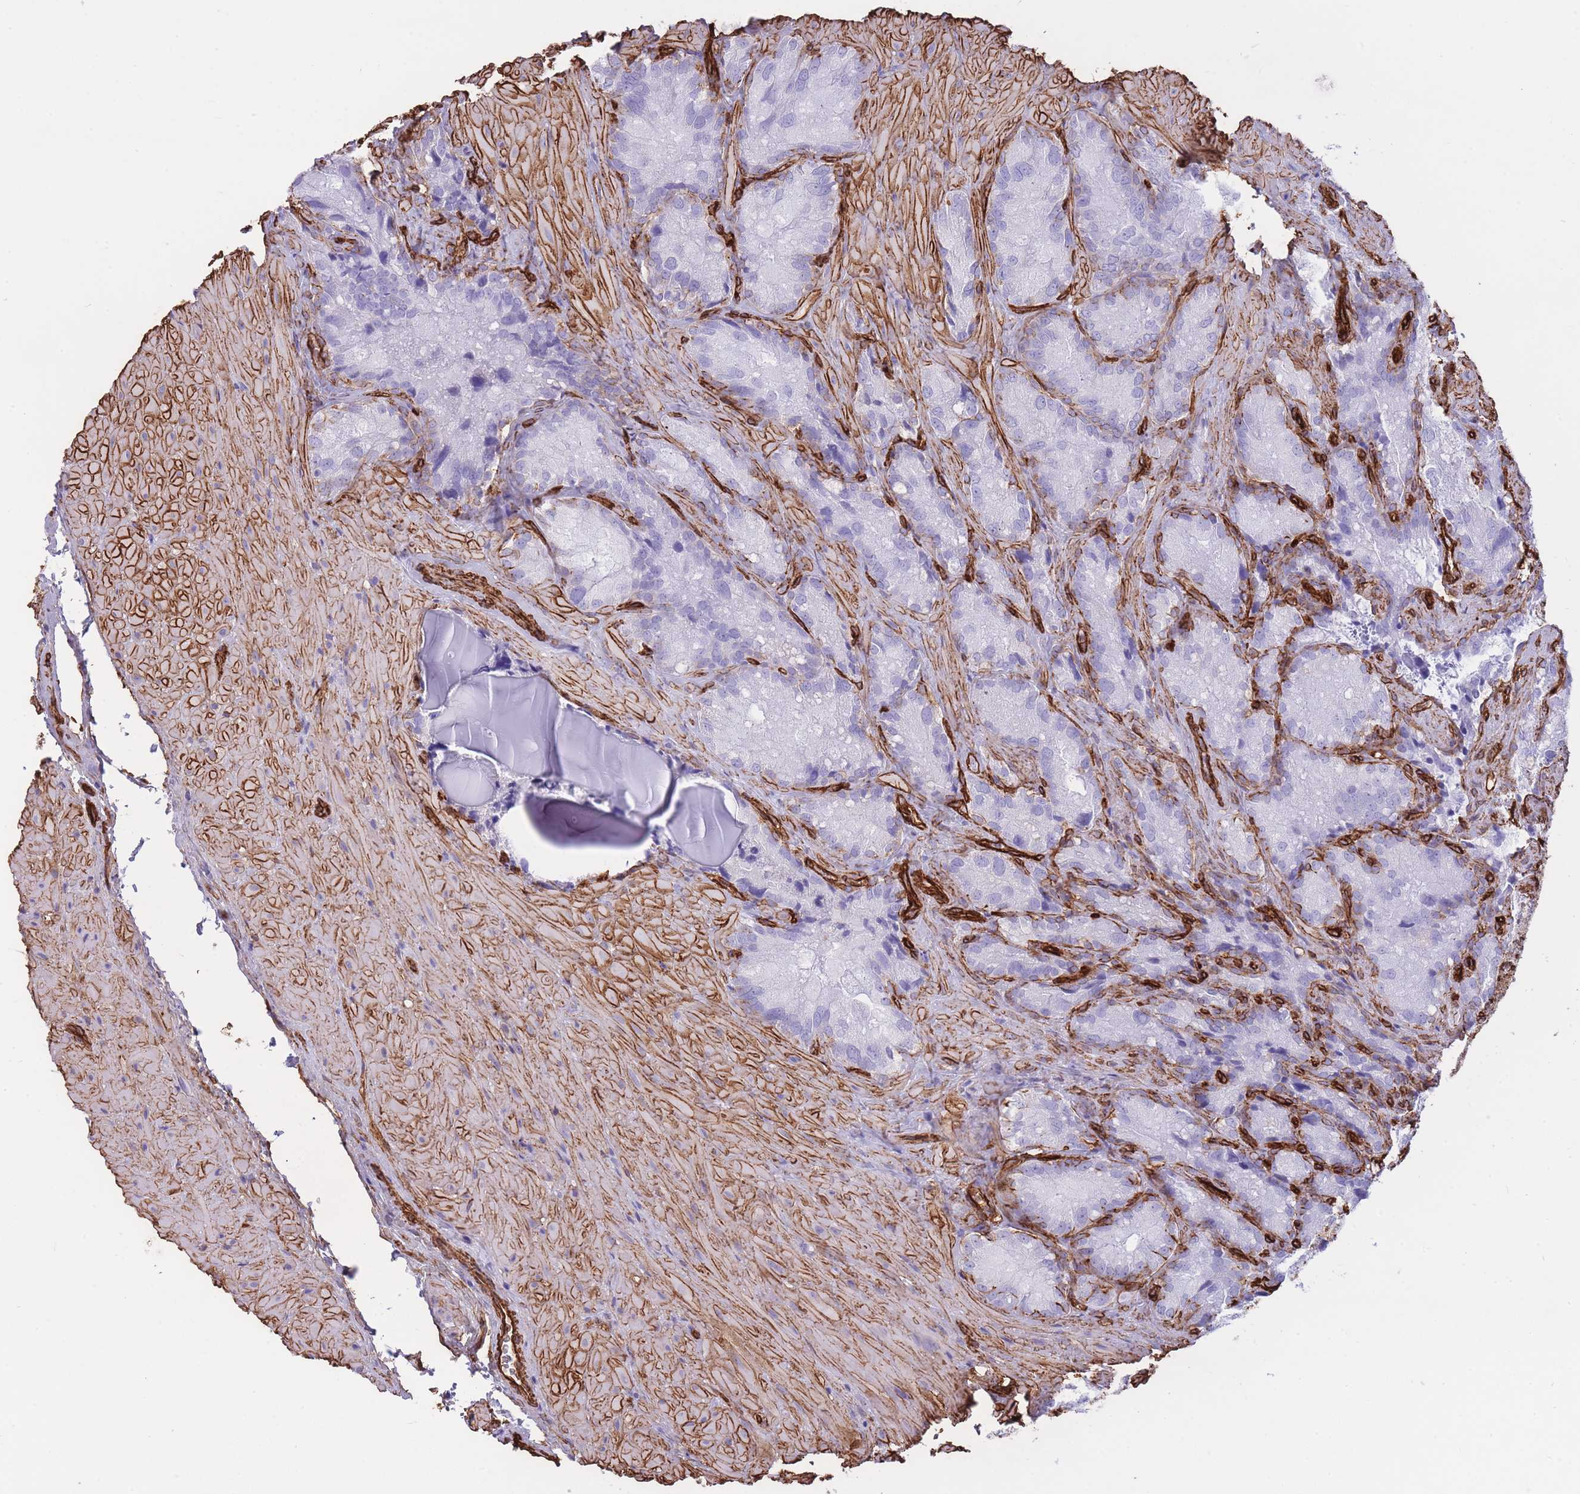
{"staining": {"intensity": "negative", "quantity": "none", "location": "none"}, "tissue": "seminal vesicle", "cell_type": "Glandular cells", "image_type": "normal", "snomed": [{"axis": "morphology", "description": "Normal tissue, NOS"}, {"axis": "topography", "description": "Seminal veicle"}], "caption": "Immunohistochemistry of normal human seminal vesicle demonstrates no staining in glandular cells.", "gene": "CAVIN1", "patient": {"sex": "male", "age": 62}}